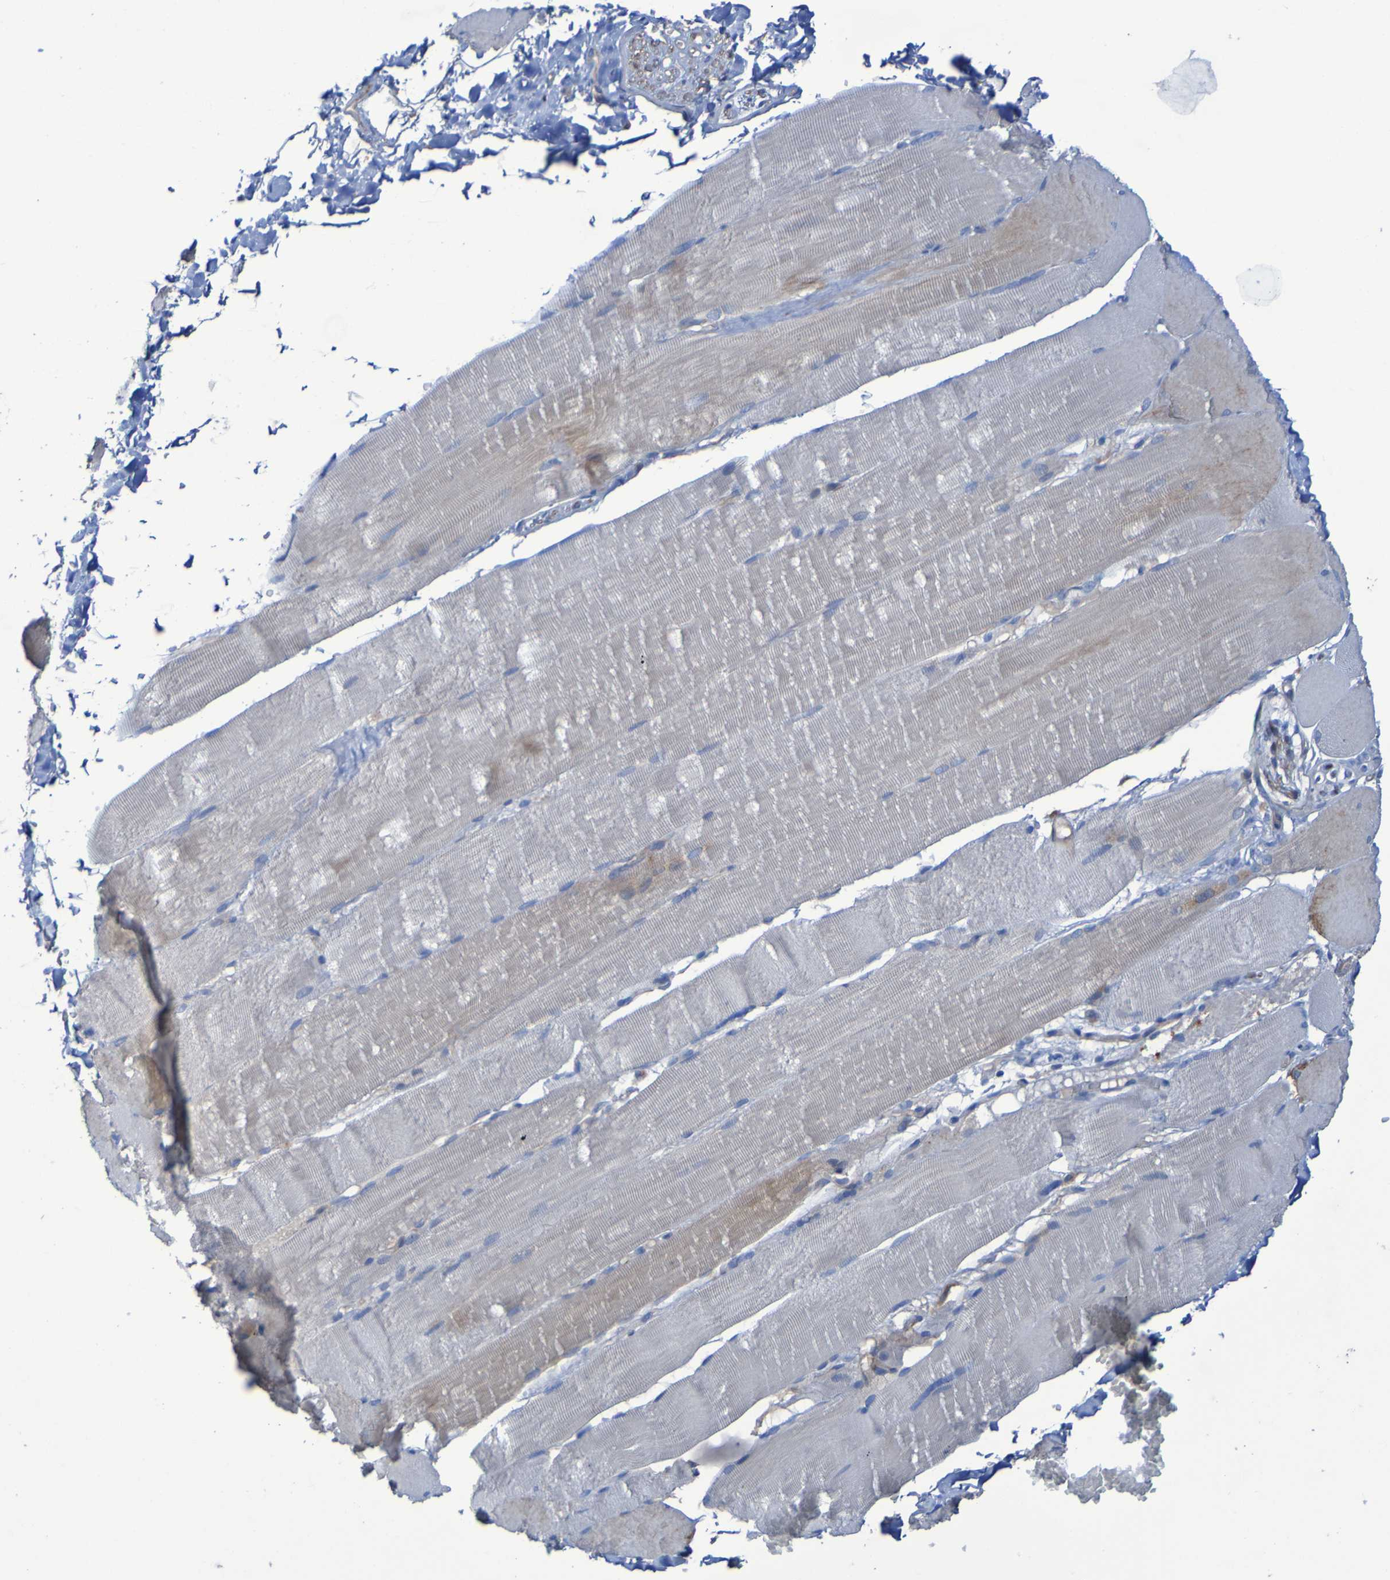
{"staining": {"intensity": "weak", "quantity": "<25%", "location": "cytoplasmic/membranous"}, "tissue": "skeletal muscle", "cell_type": "Myocytes", "image_type": "normal", "snomed": [{"axis": "morphology", "description": "Normal tissue, NOS"}, {"axis": "topography", "description": "Skin"}, {"axis": "topography", "description": "Skeletal muscle"}], "caption": "The photomicrograph reveals no significant positivity in myocytes of skeletal muscle.", "gene": "ARHGEF16", "patient": {"sex": "male", "age": 83}}